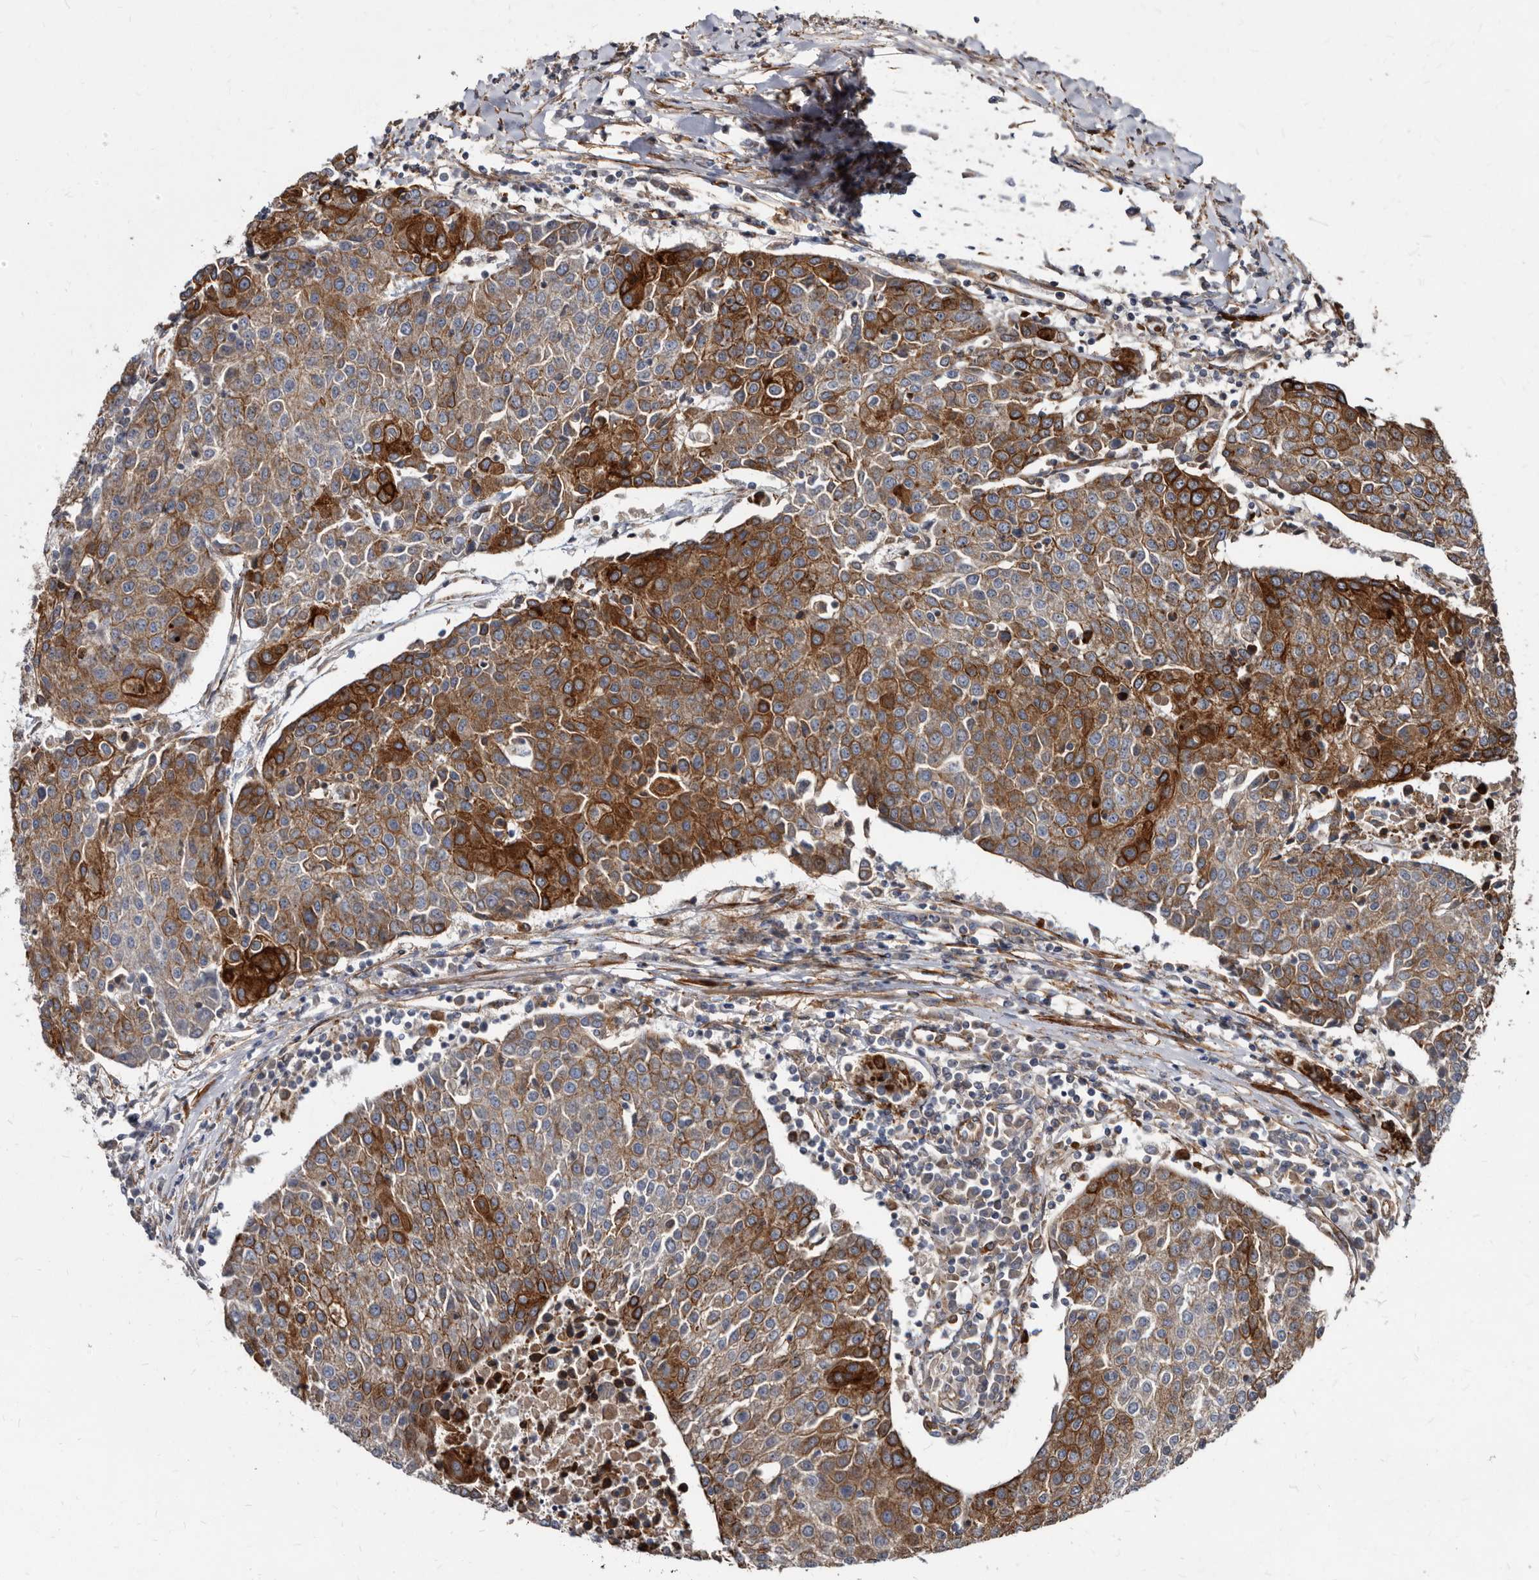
{"staining": {"intensity": "strong", "quantity": "25%-75%", "location": "cytoplasmic/membranous"}, "tissue": "urothelial cancer", "cell_type": "Tumor cells", "image_type": "cancer", "snomed": [{"axis": "morphology", "description": "Urothelial carcinoma, High grade"}, {"axis": "topography", "description": "Urinary bladder"}], "caption": "DAB (3,3'-diaminobenzidine) immunohistochemical staining of high-grade urothelial carcinoma displays strong cytoplasmic/membranous protein positivity in about 25%-75% of tumor cells.", "gene": "KCTD20", "patient": {"sex": "female", "age": 85}}